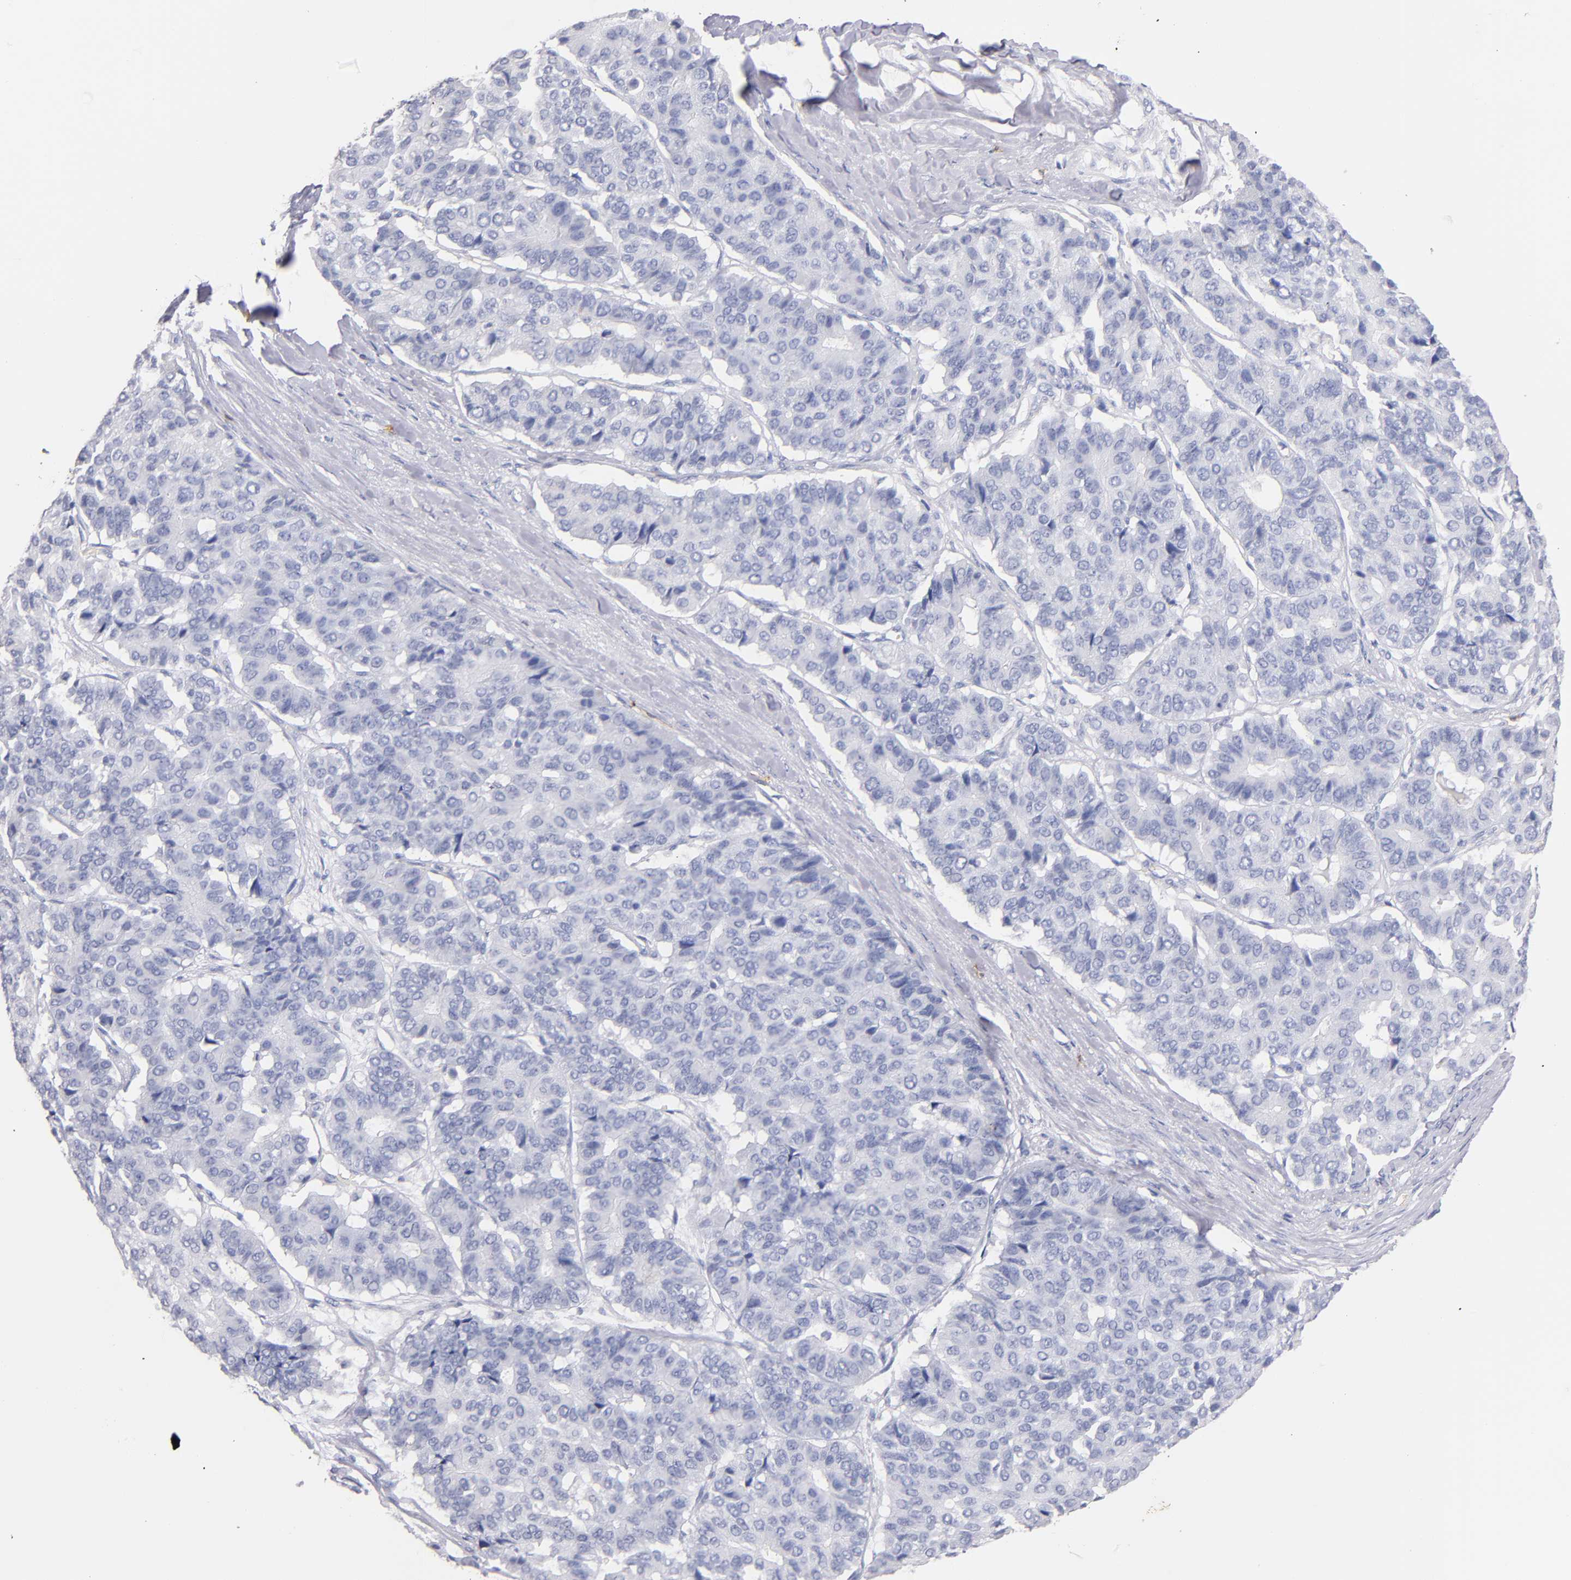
{"staining": {"intensity": "negative", "quantity": "none", "location": "none"}, "tissue": "pancreatic cancer", "cell_type": "Tumor cells", "image_type": "cancer", "snomed": [{"axis": "morphology", "description": "Adenocarcinoma, NOS"}, {"axis": "topography", "description": "Pancreas"}], "caption": "High power microscopy histopathology image of an IHC photomicrograph of pancreatic adenocarcinoma, revealing no significant positivity in tumor cells.", "gene": "KIT", "patient": {"sex": "male", "age": 50}}